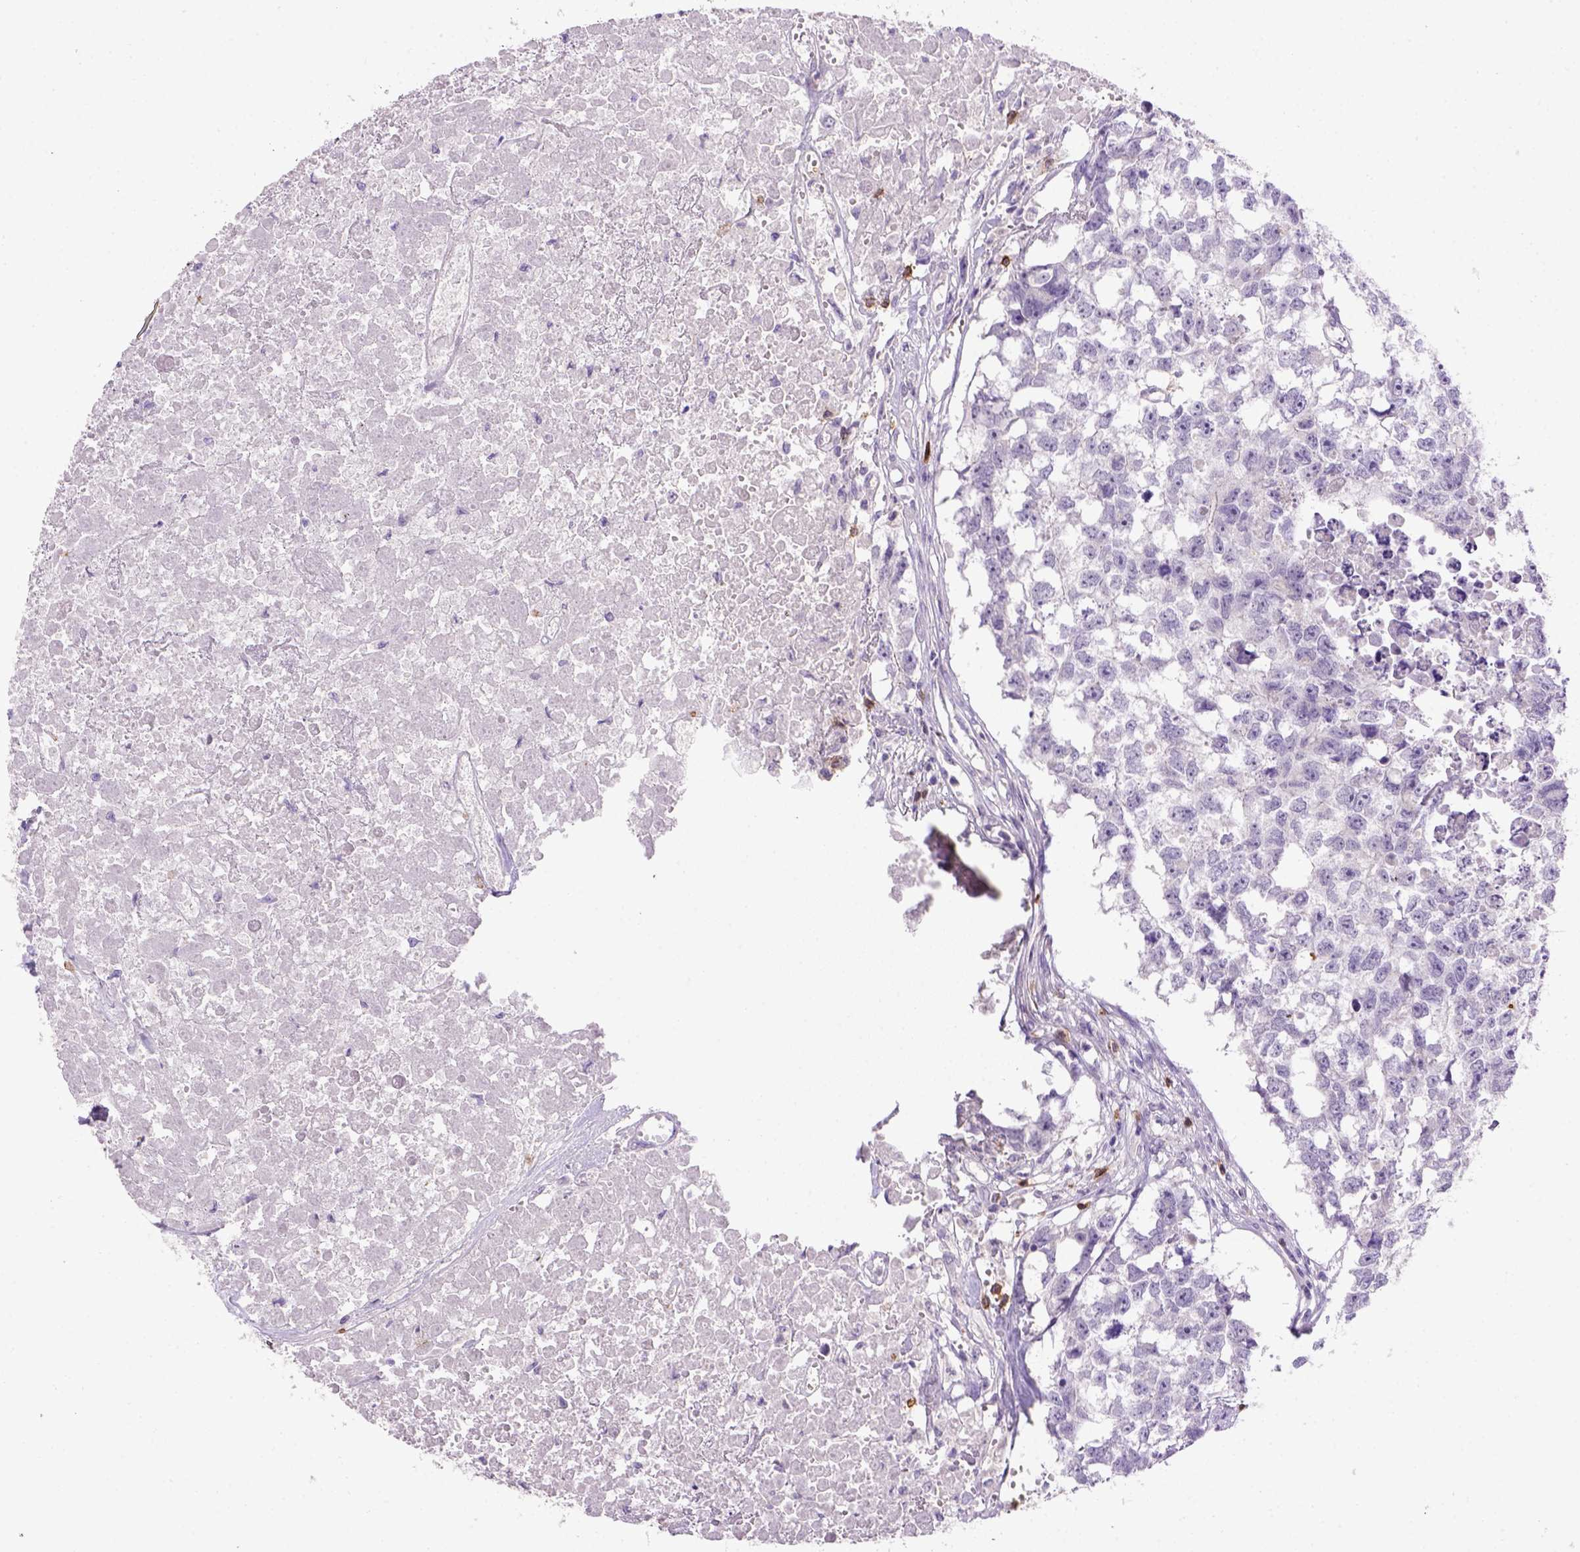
{"staining": {"intensity": "negative", "quantity": "none", "location": "none"}, "tissue": "testis cancer", "cell_type": "Tumor cells", "image_type": "cancer", "snomed": [{"axis": "morphology", "description": "Carcinoma, Embryonal, NOS"}, {"axis": "morphology", "description": "Teratoma, malignant, NOS"}, {"axis": "topography", "description": "Testis"}], "caption": "High magnification brightfield microscopy of malignant teratoma (testis) stained with DAB (brown) and counterstained with hematoxylin (blue): tumor cells show no significant positivity. (Brightfield microscopy of DAB (3,3'-diaminobenzidine) immunohistochemistry at high magnification).", "gene": "CD3E", "patient": {"sex": "male", "age": 44}}